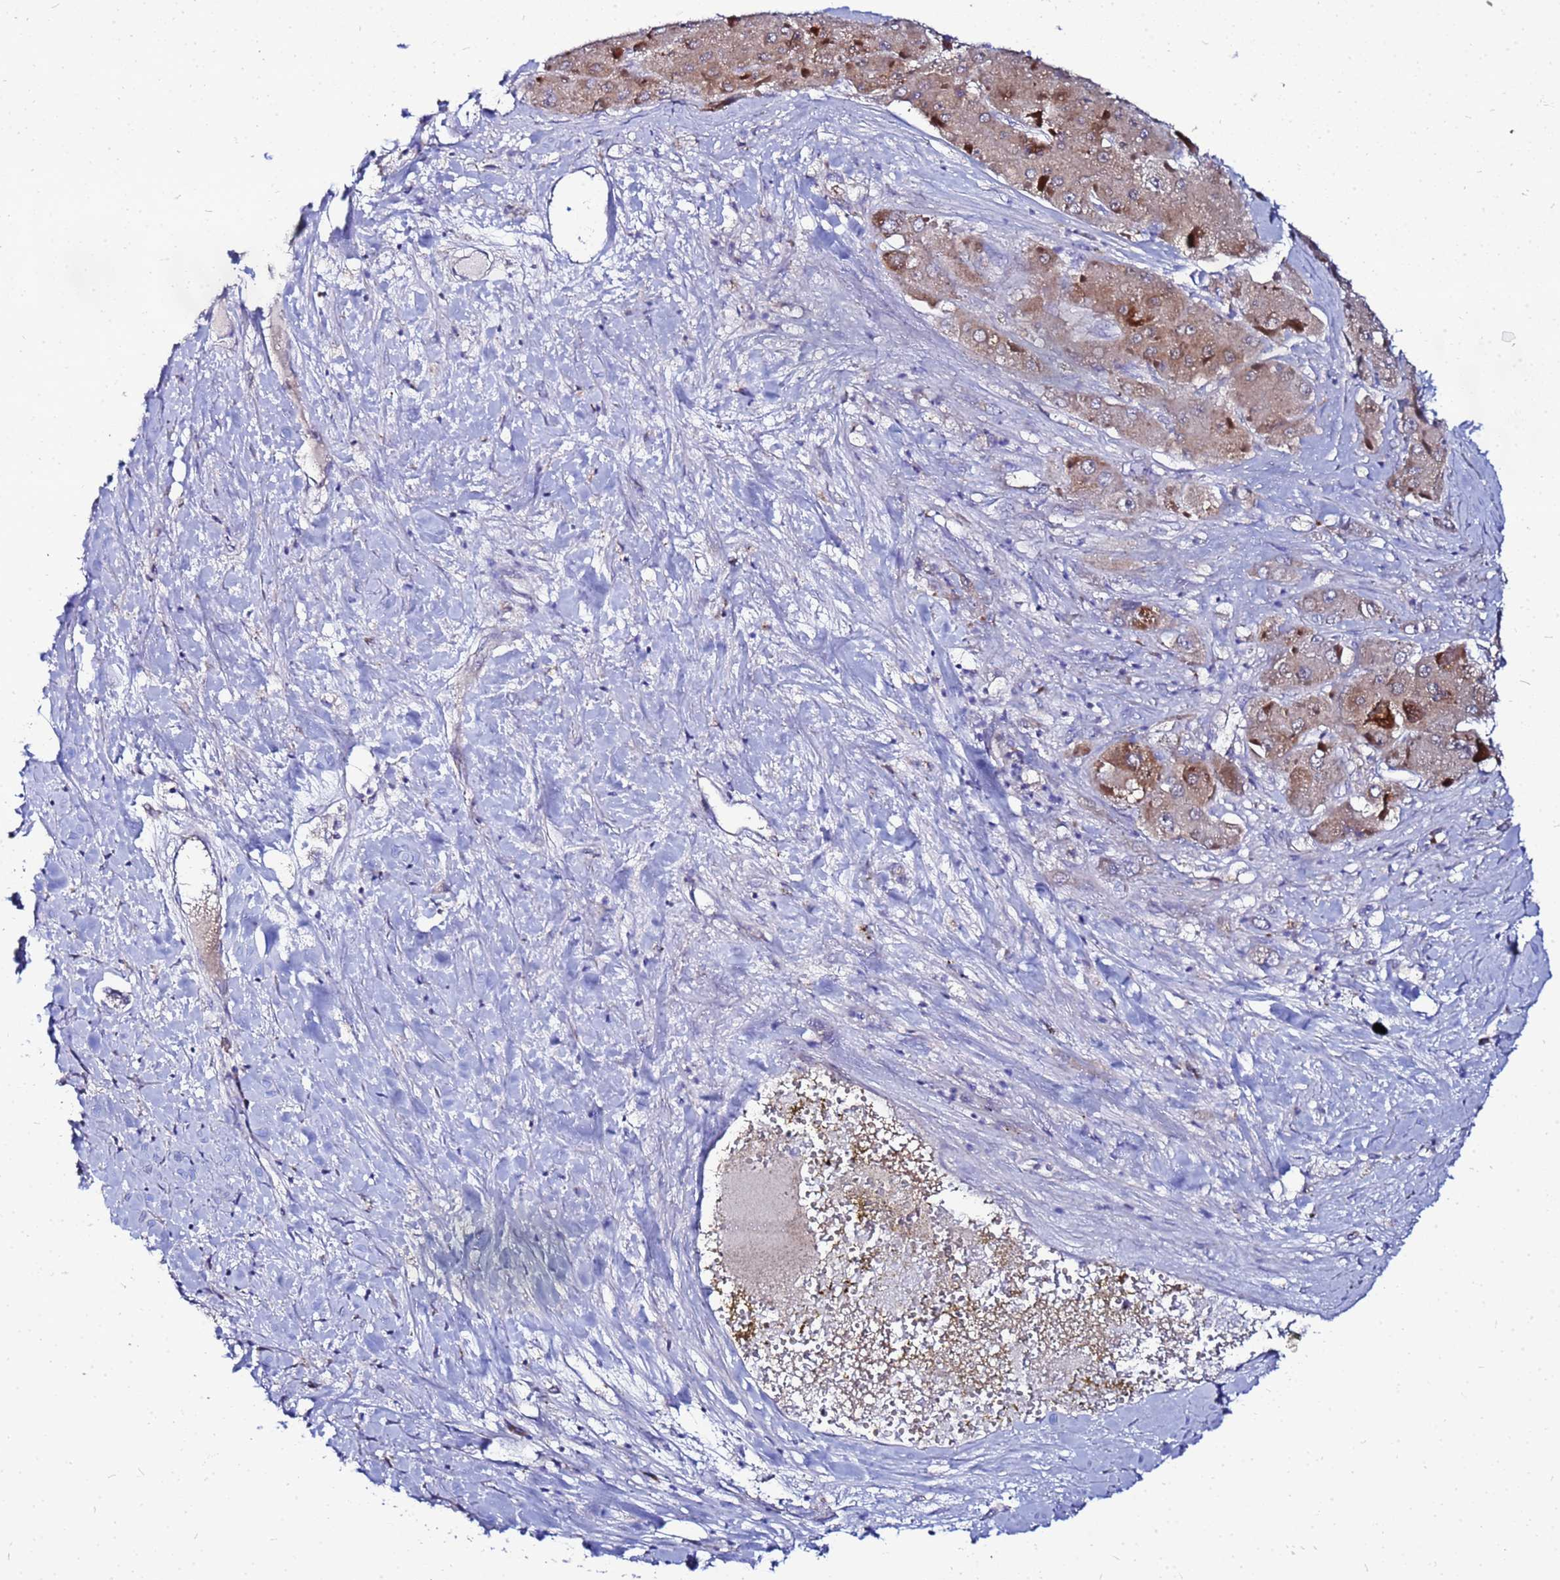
{"staining": {"intensity": "moderate", "quantity": "25%-75%", "location": "cytoplasmic/membranous"}, "tissue": "liver cancer", "cell_type": "Tumor cells", "image_type": "cancer", "snomed": [{"axis": "morphology", "description": "Carcinoma, Hepatocellular, NOS"}, {"axis": "topography", "description": "Liver"}], "caption": "Liver cancer (hepatocellular carcinoma) stained with DAB IHC exhibits medium levels of moderate cytoplasmic/membranous expression in about 25%-75% of tumor cells.", "gene": "FAHD2A", "patient": {"sex": "female", "age": 73}}